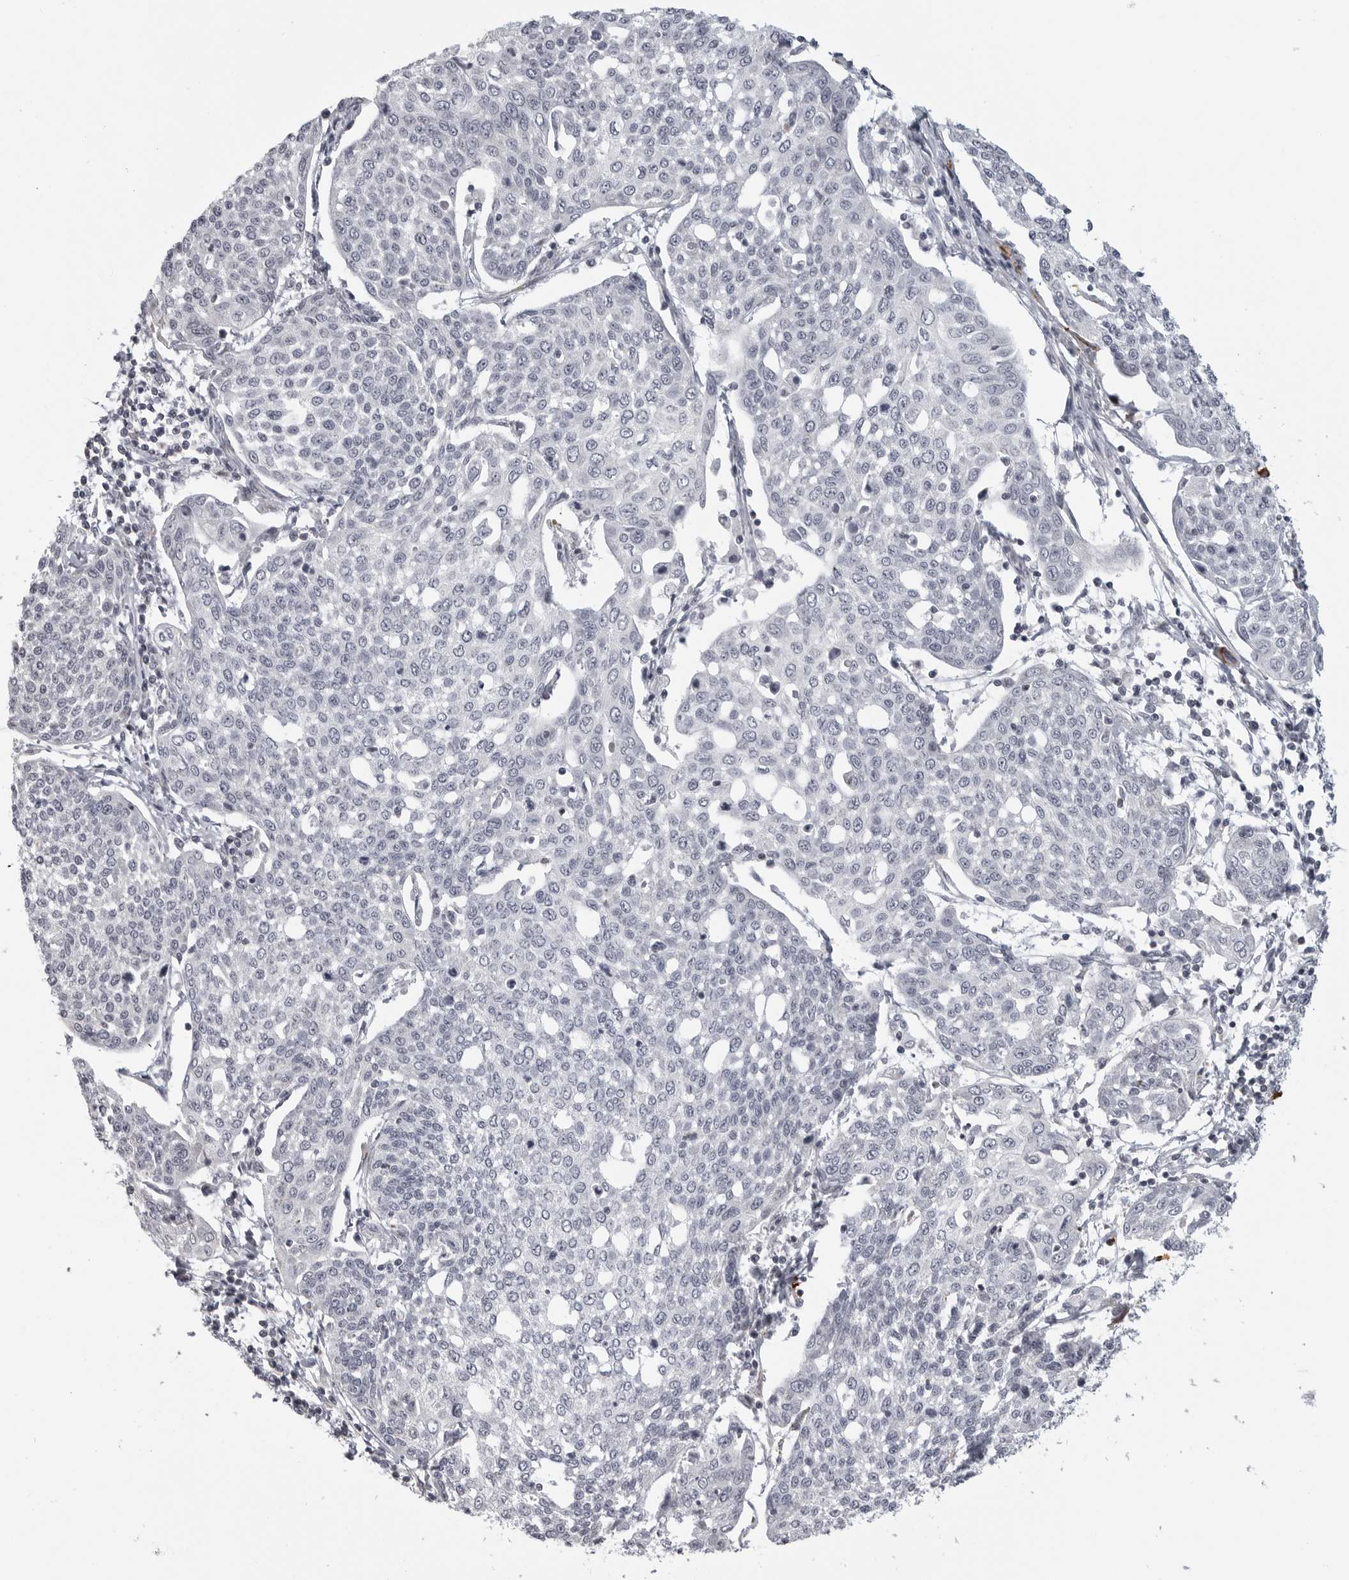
{"staining": {"intensity": "negative", "quantity": "none", "location": "none"}, "tissue": "cervical cancer", "cell_type": "Tumor cells", "image_type": "cancer", "snomed": [{"axis": "morphology", "description": "Squamous cell carcinoma, NOS"}, {"axis": "topography", "description": "Cervix"}], "caption": "Immunohistochemical staining of cervical squamous cell carcinoma exhibits no significant positivity in tumor cells.", "gene": "MAP7D1", "patient": {"sex": "female", "age": 34}}